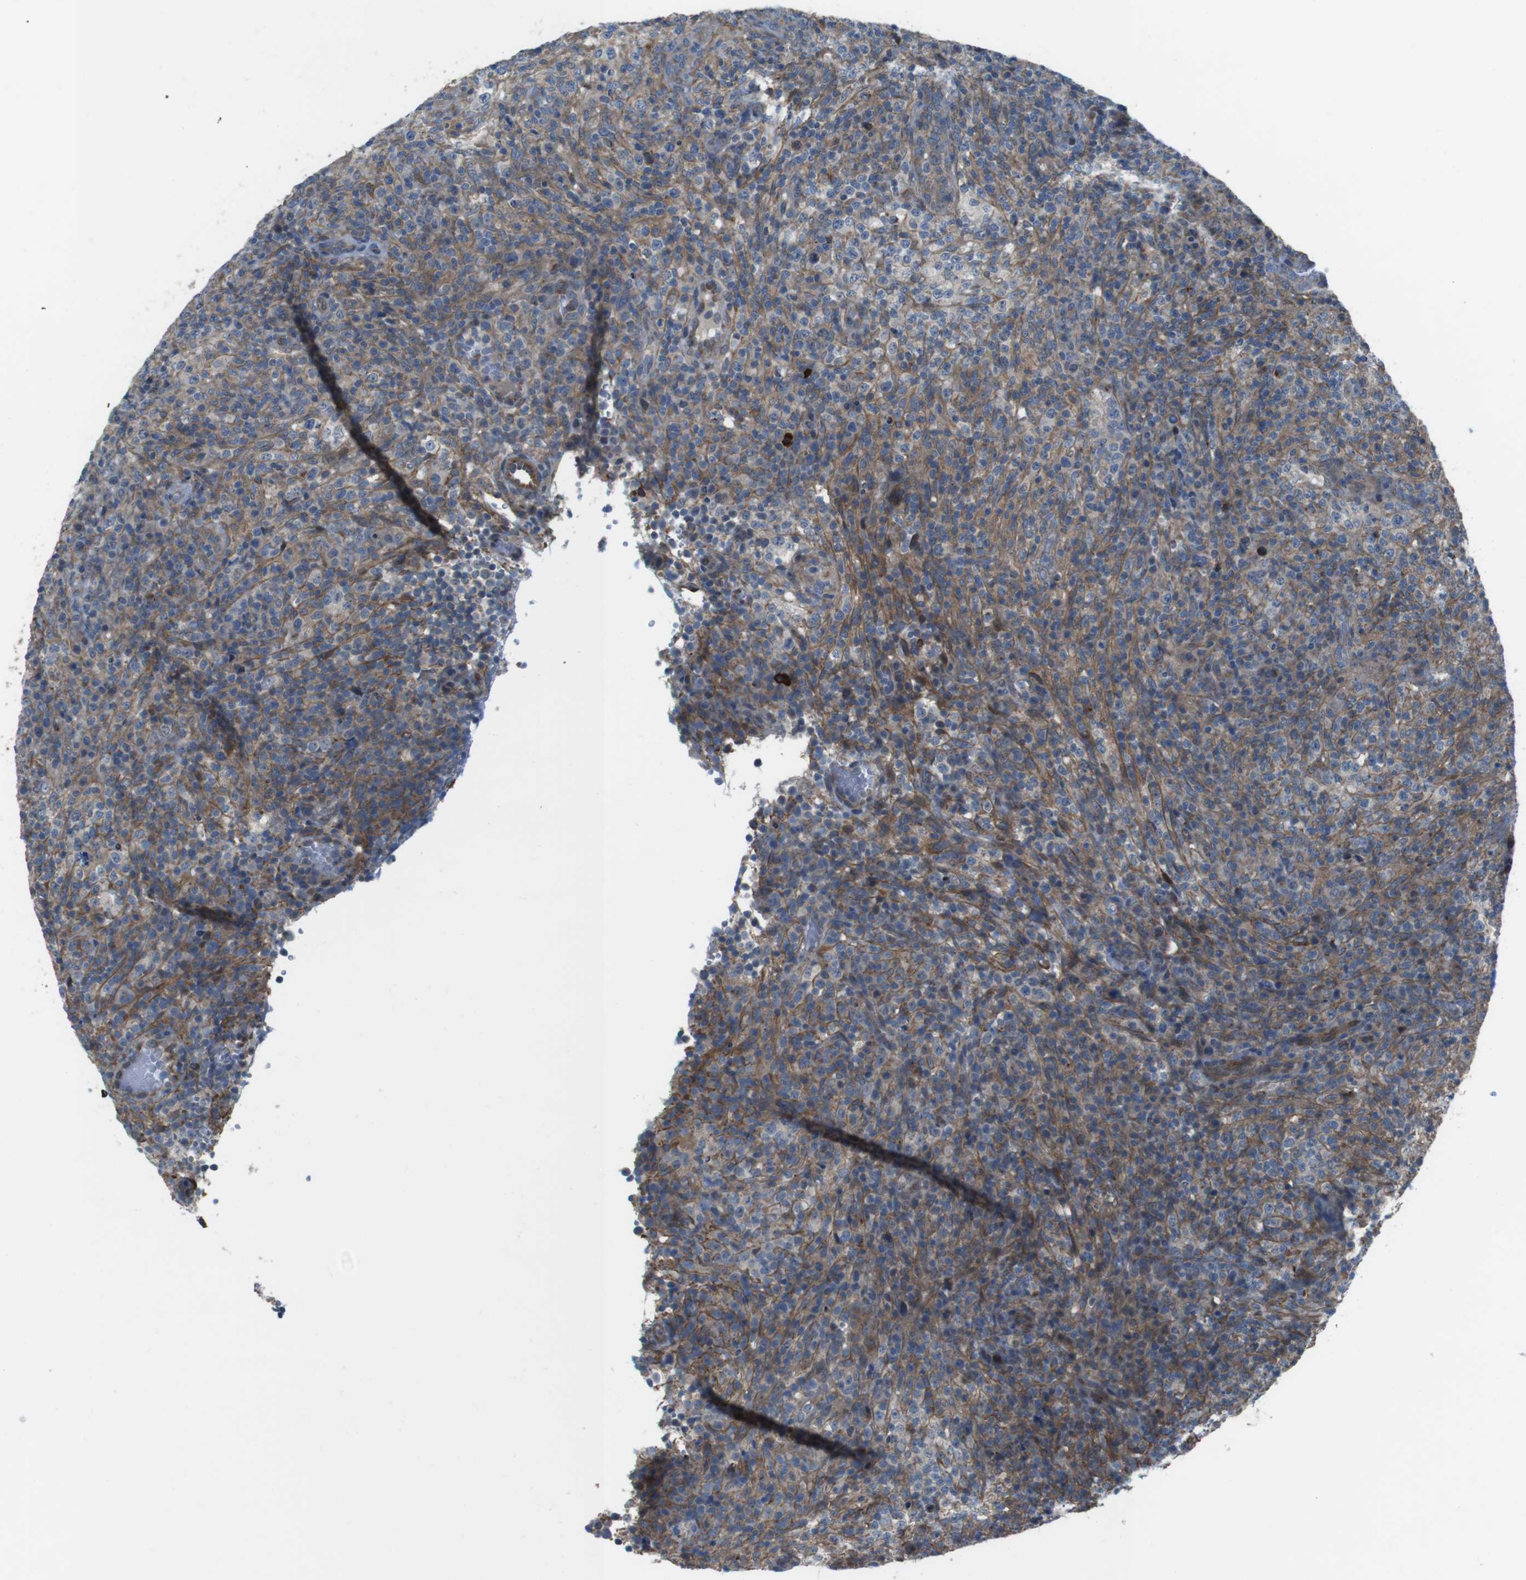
{"staining": {"intensity": "weak", "quantity": "<25%", "location": "cytoplasmic/membranous"}, "tissue": "lymphoma", "cell_type": "Tumor cells", "image_type": "cancer", "snomed": [{"axis": "morphology", "description": "Malignant lymphoma, non-Hodgkin's type, High grade"}, {"axis": "topography", "description": "Lymph node"}], "caption": "A high-resolution photomicrograph shows immunohistochemistry (IHC) staining of lymphoma, which demonstrates no significant expression in tumor cells.", "gene": "FAM174B", "patient": {"sex": "female", "age": 76}}